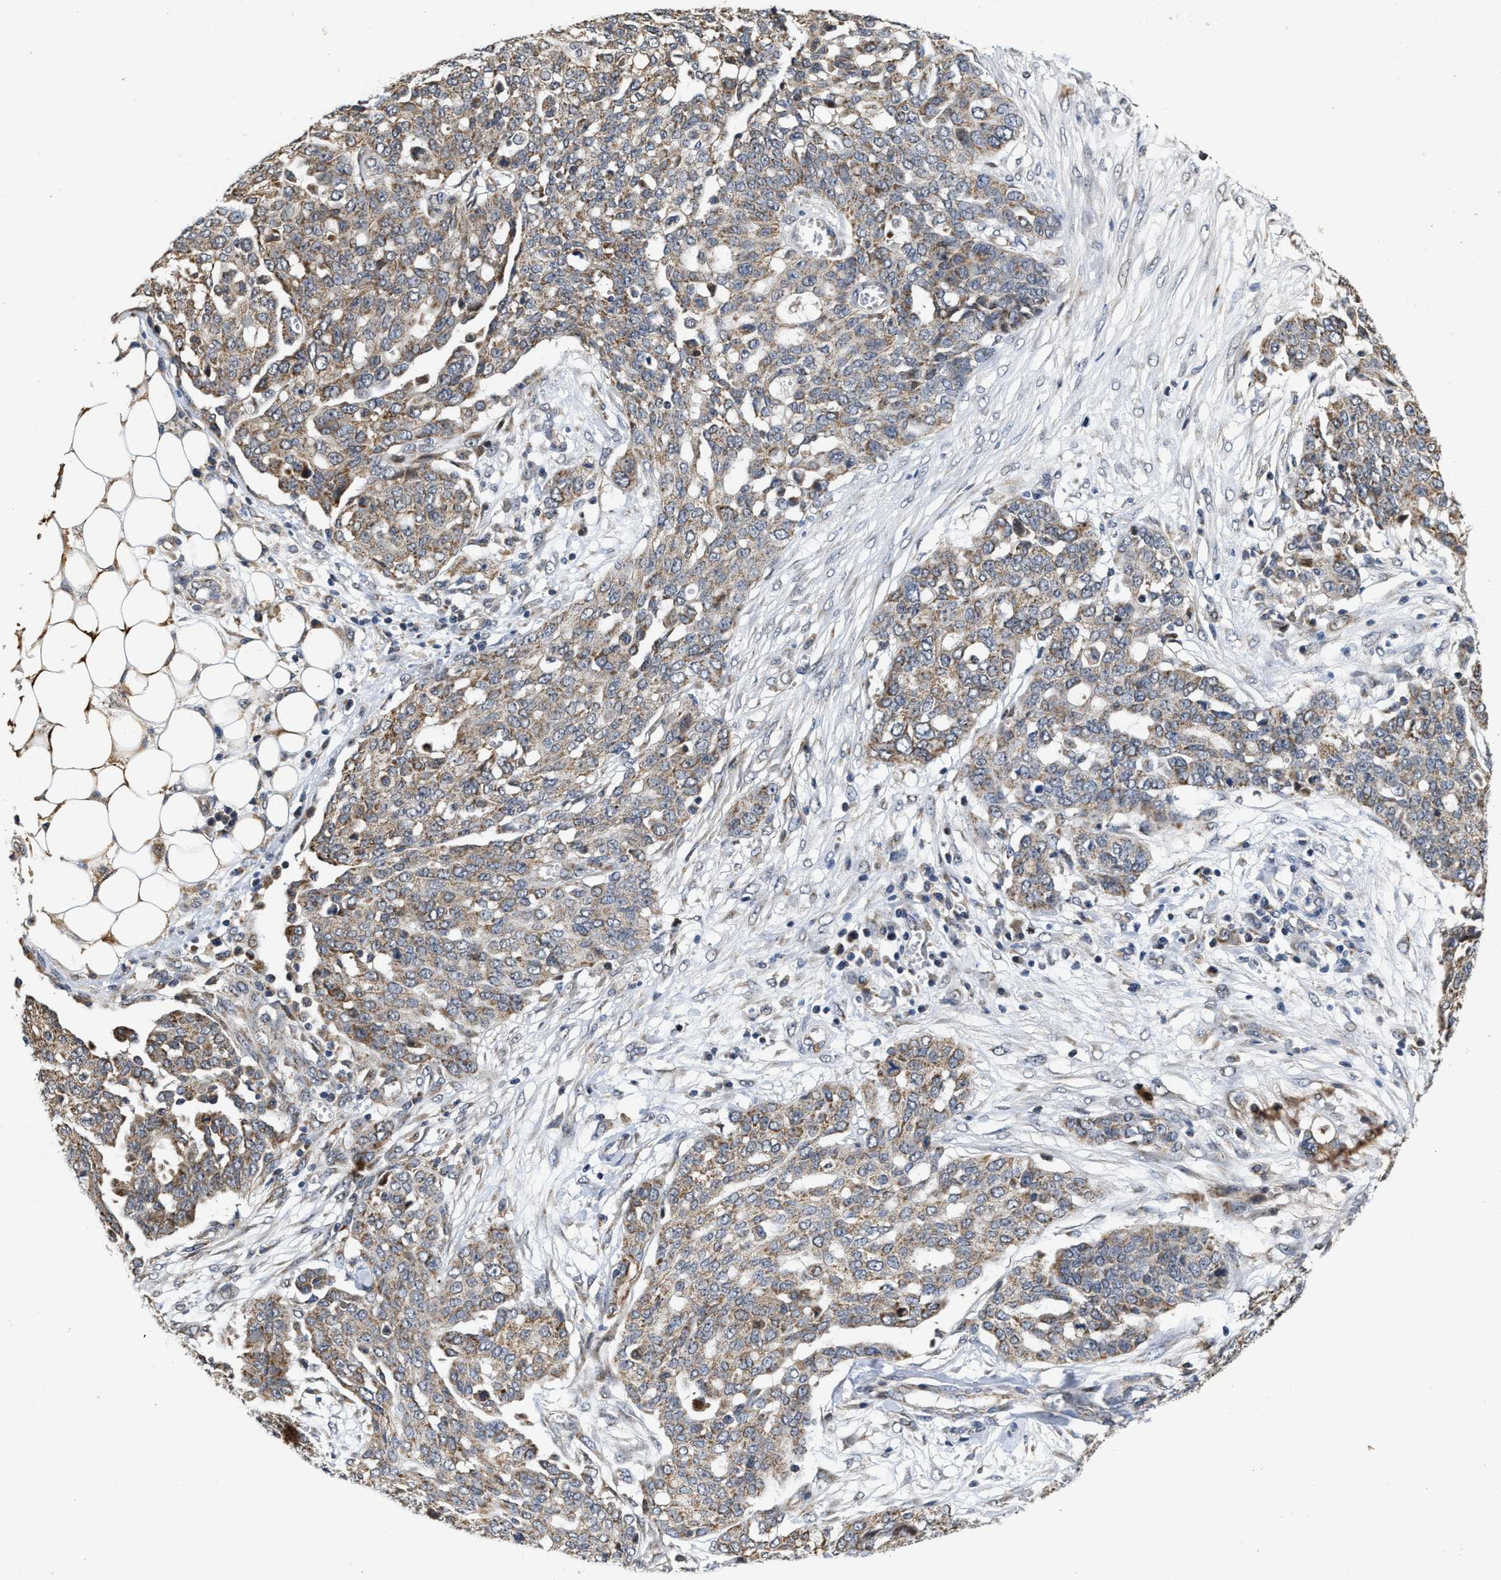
{"staining": {"intensity": "weak", "quantity": ">75%", "location": "cytoplasmic/membranous"}, "tissue": "ovarian cancer", "cell_type": "Tumor cells", "image_type": "cancer", "snomed": [{"axis": "morphology", "description": "Cystadenocarcinoma, serous, NOS"}, {"axis": "topography", "description": "Soft tissue"}, {"axis": "topography", "description": "Ovary"}], "caption": "Immunohistochemical staining of human ovarian cancer shows weak cytoplasmic/membranous protein expression in approximately >75% of tumor cells.", "gene": "SCYL2", "patient": {"sex": "female", "age": 57}}